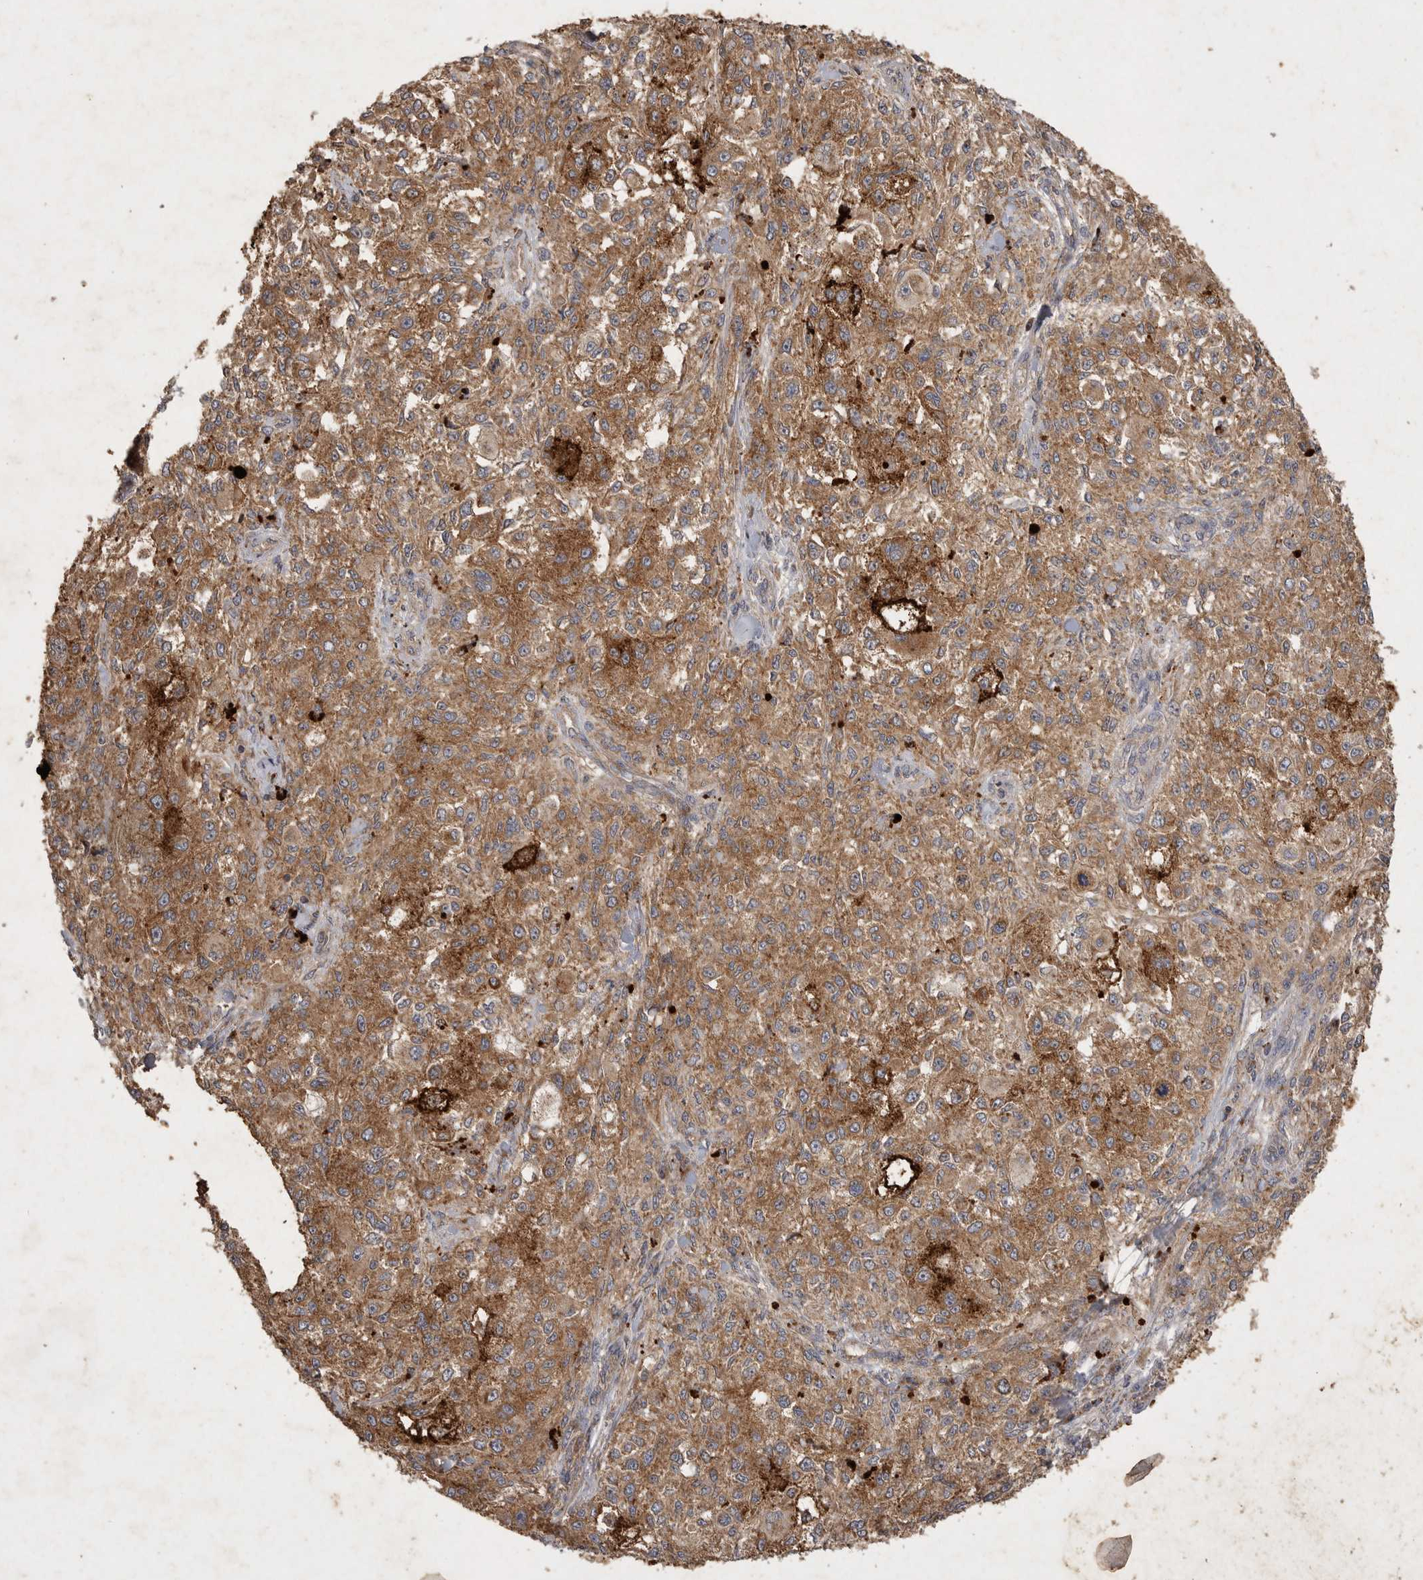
{"staining": {"intensity": "moderate", "quantity": ">75%", "location": "cytoplasmic/membranous"}, "tissue": "melanoma", "cell_type": "Tumor cells", "image_type": "cancer", "snomed": [{"axis": "morphology", "description": "Necrosis, NOS"}, {"axis": "morphology", "description": "Malignant melanoma, NOS"}, {"axis": "topography", "description": "Skin"}], "caption": "A photomicrograph of human melanoma stained for a protein reveals moderate cytoplasmic/membranous brown staining in tumor cells.", "gene": "MRPL41", "patient": {"sex": "female", "age": 87}}